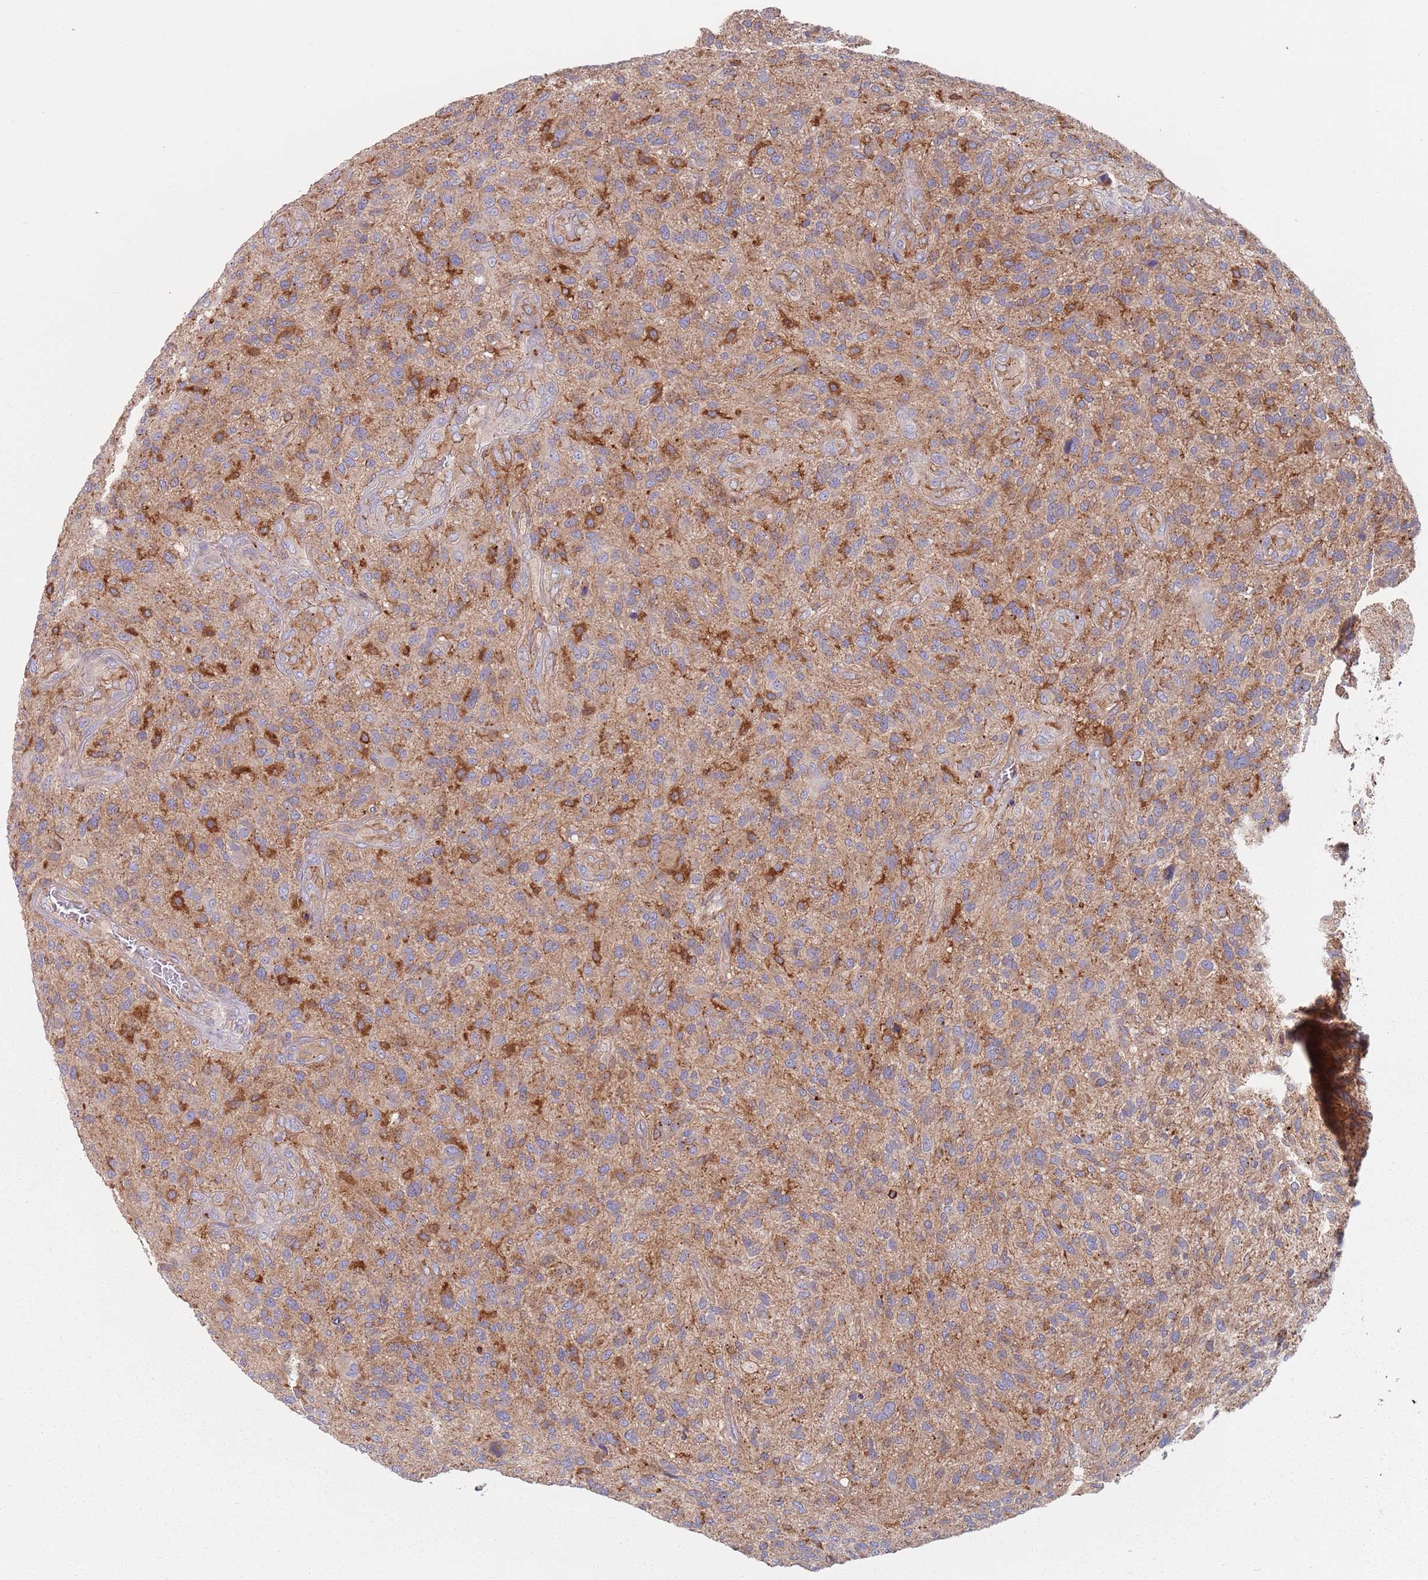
{"staining": {"intensity": "moderate", "quantity": "<25%", "location": "cytoplasmic/membranous"}, "tissue": "glioma", "cell_type": "Tumor cells", "image_type": "cancer", "snomed": [{"axis": "morphology", "description": "Glioma, malignant, High grade"}, {"axis": "topography", "description": "Brain"}], "caption": "A low amount of moderate cytoplasmic/membranous positivity is identified in approximately <25% of tumor cells in high-grade glioma (malignant) tissue.", "gene": "APPL2", "patient": {"sex": "male", "age": 47}}